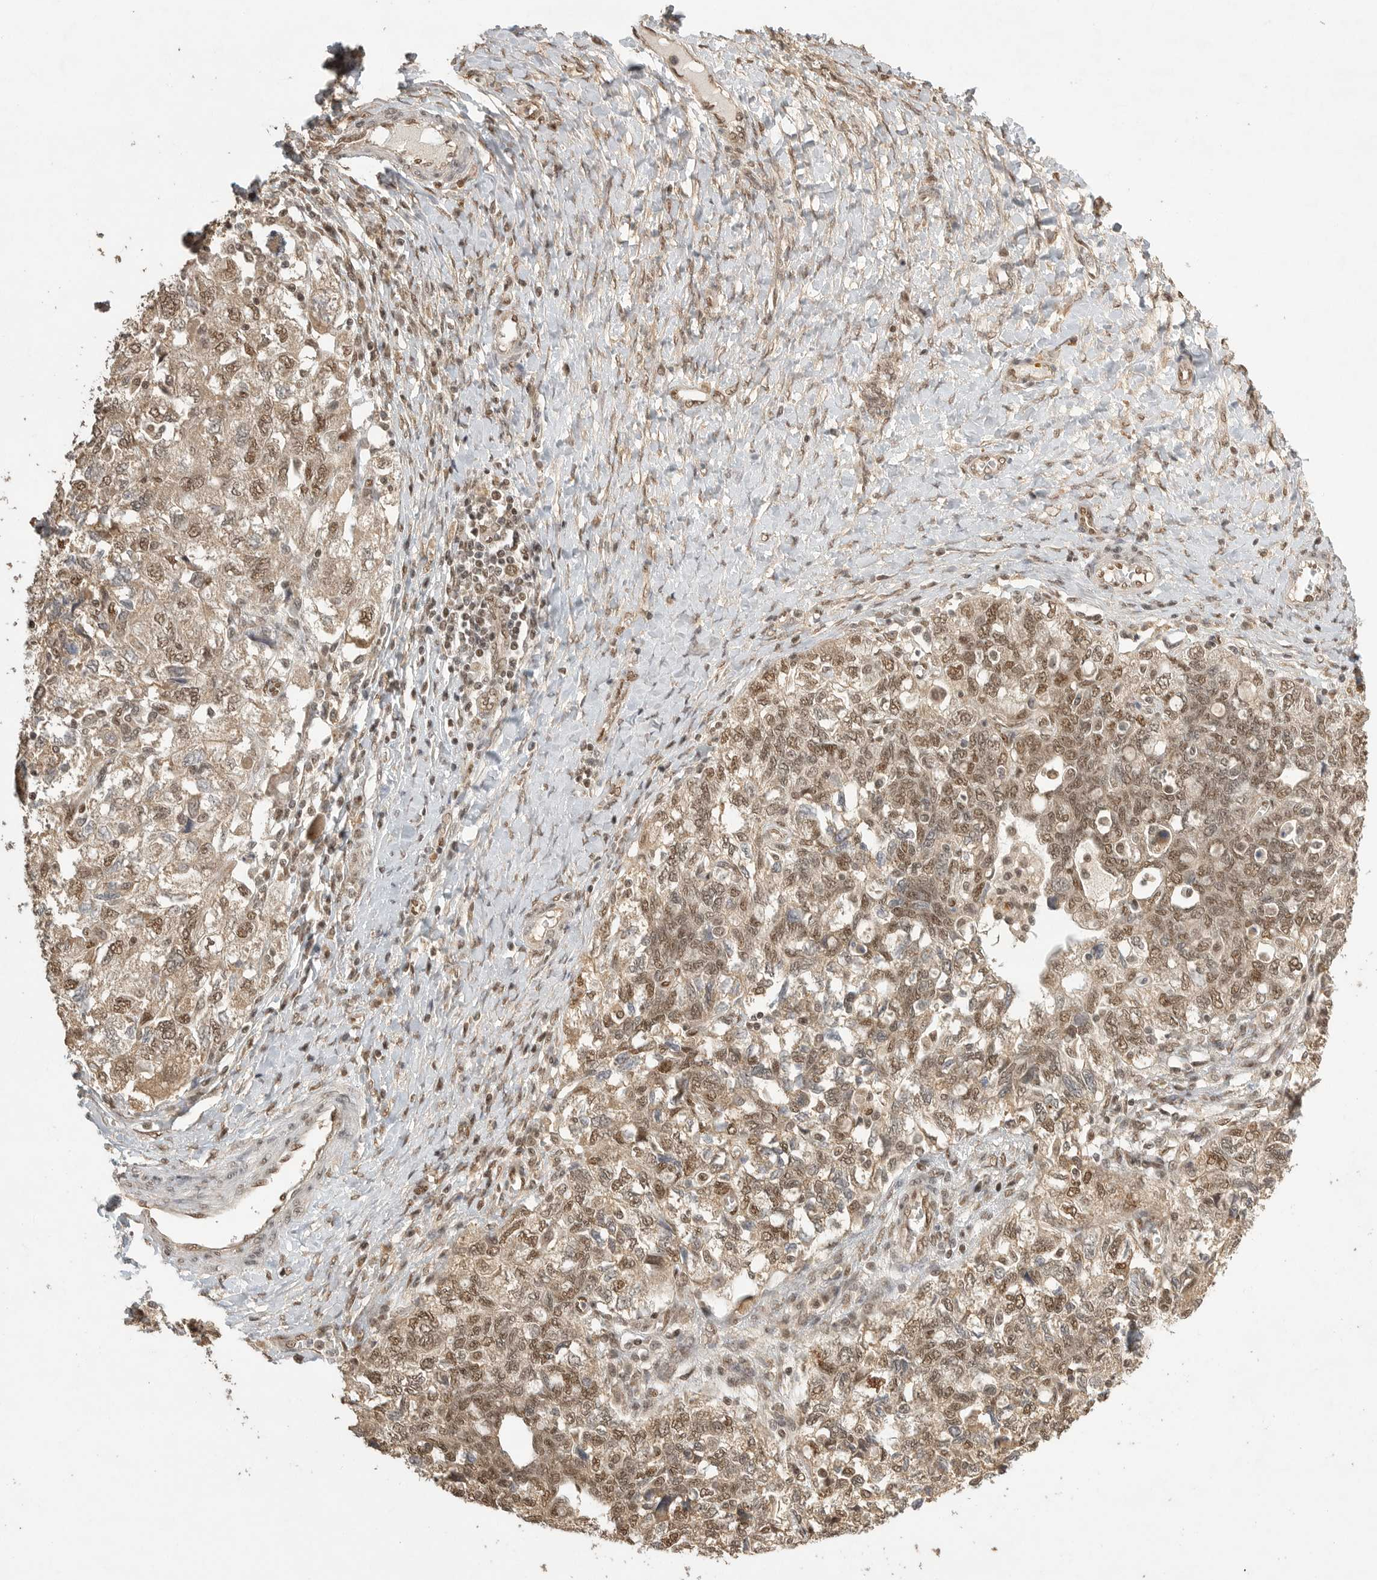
{"staining": {"intensity": "moderate", "quantity": ">75%", "location": "cytoplasmic/membranous,nuclear"}, "tissue": "ovarian cancer", "cell_type": "Tumor cells", "image_type": "cancer", "snomed": [{"axis": "morphology", "description": "Carcinoma, NOS"}, {"axis": "morphology", "description": "Cystadenocarcinoma, serous, NOS"}, {"axis": "topography", "description": "Ovary"}], "caption": "Tumor cells demonstrate medium levels of moderate cytoplasmic/membranous and nuclear expression in about >75% of cells in human ovarian cancer (serous cystadenocarcinoma). Nuclei are stained in blue.", "gene": "DFFA", "patient": {"sex": "female", "age": 69}}